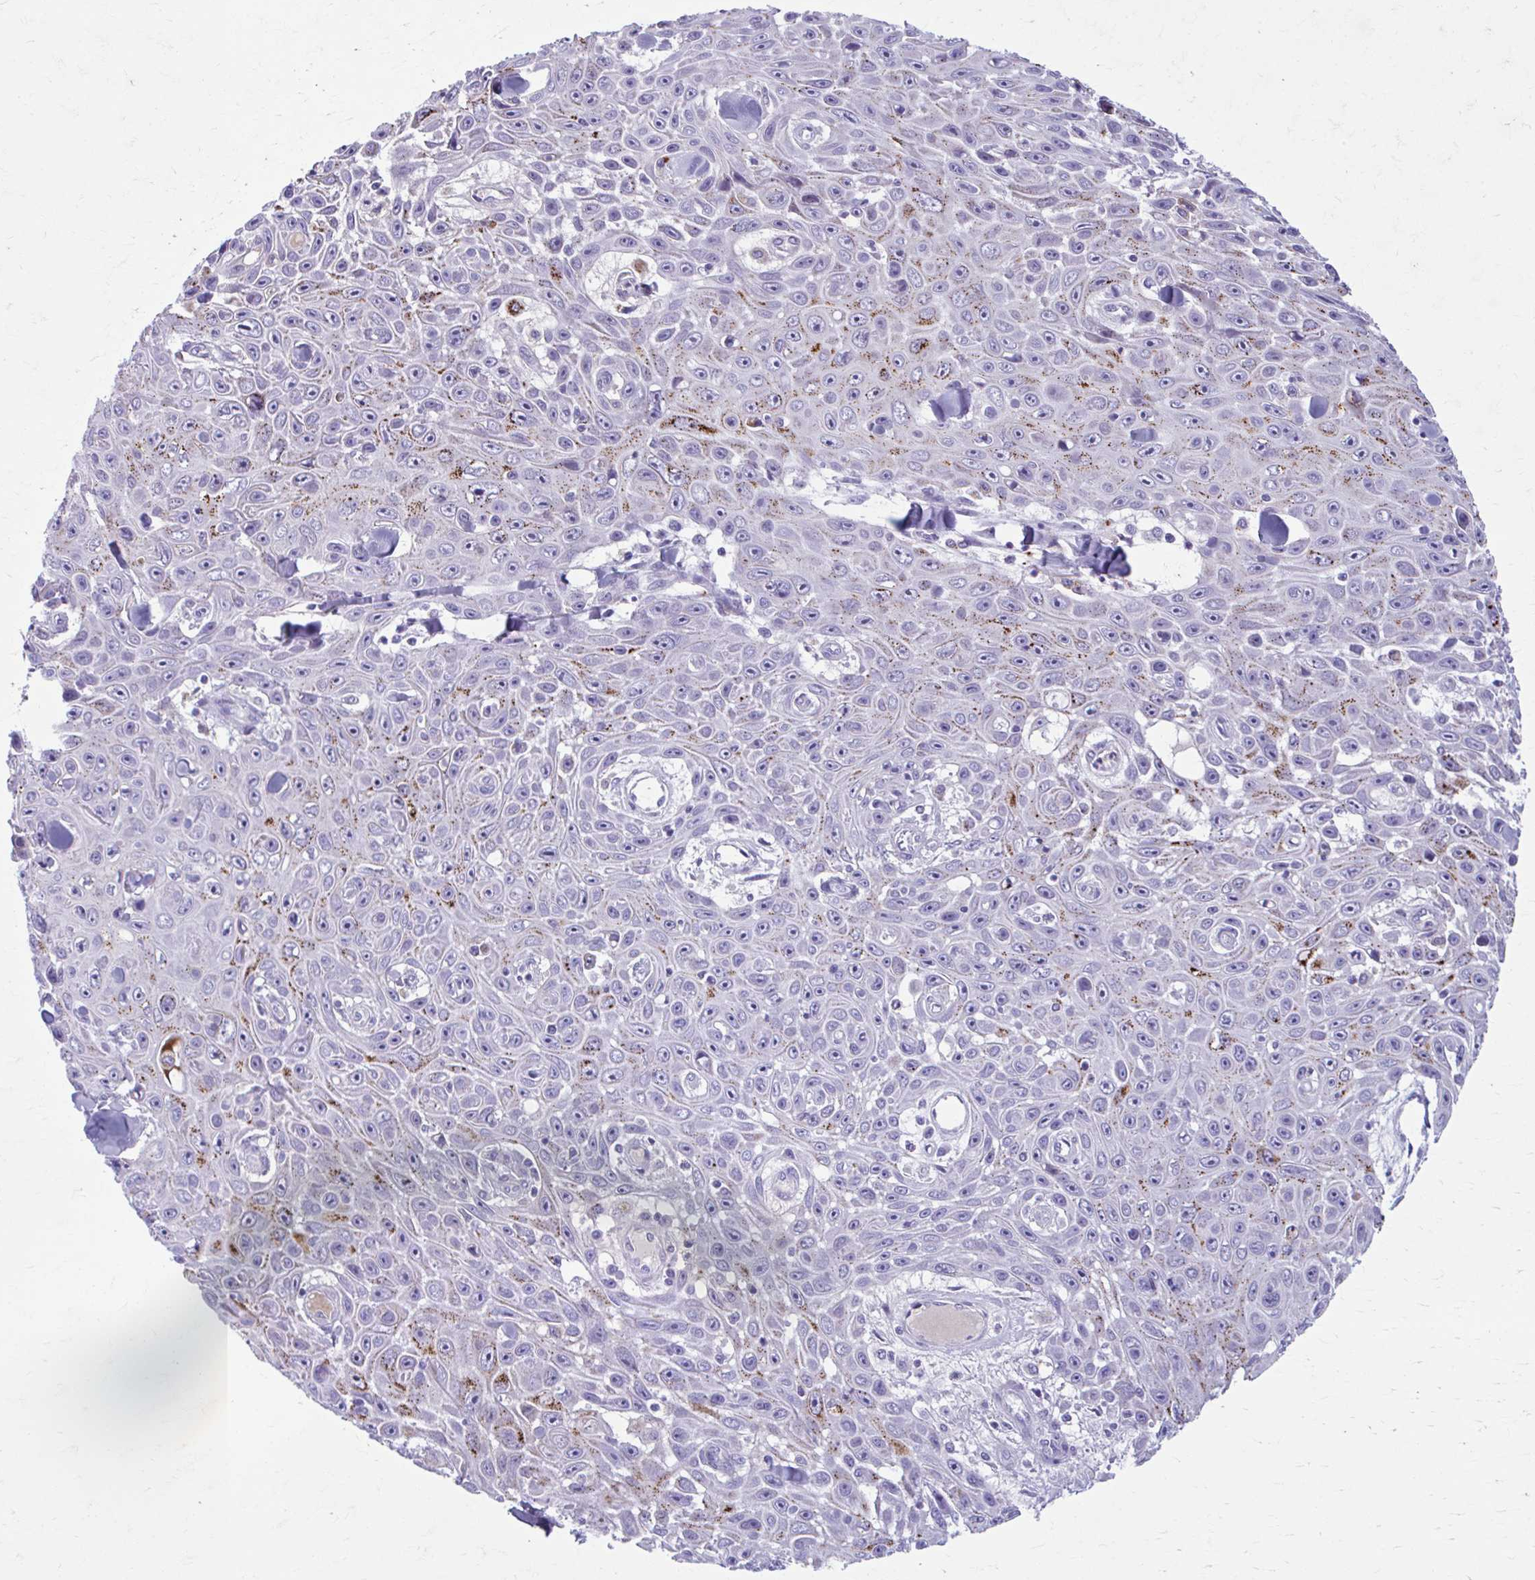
{"staining": {"intensity": "moderate", "quantity": "<25%", "location": "cytoplasmic/membranous"}, "tissue": "skin cancer", "cell_type": "Tumor cells", "image_type": "cancer", "snomed": [{"axis": "morphology", "description": "Squamous cell carcinoma, NOS"}, {"axis": "topography", "description": "Skin"}], "caption": "A low amount of moderate cytoplasmic/membranous staining is present in approximately <25% of tumor cells in skin cancer (squamous cell carcinoma) tissue.", "gene": "C12orf71", "patient": {"sex": "male", "age": 82}}